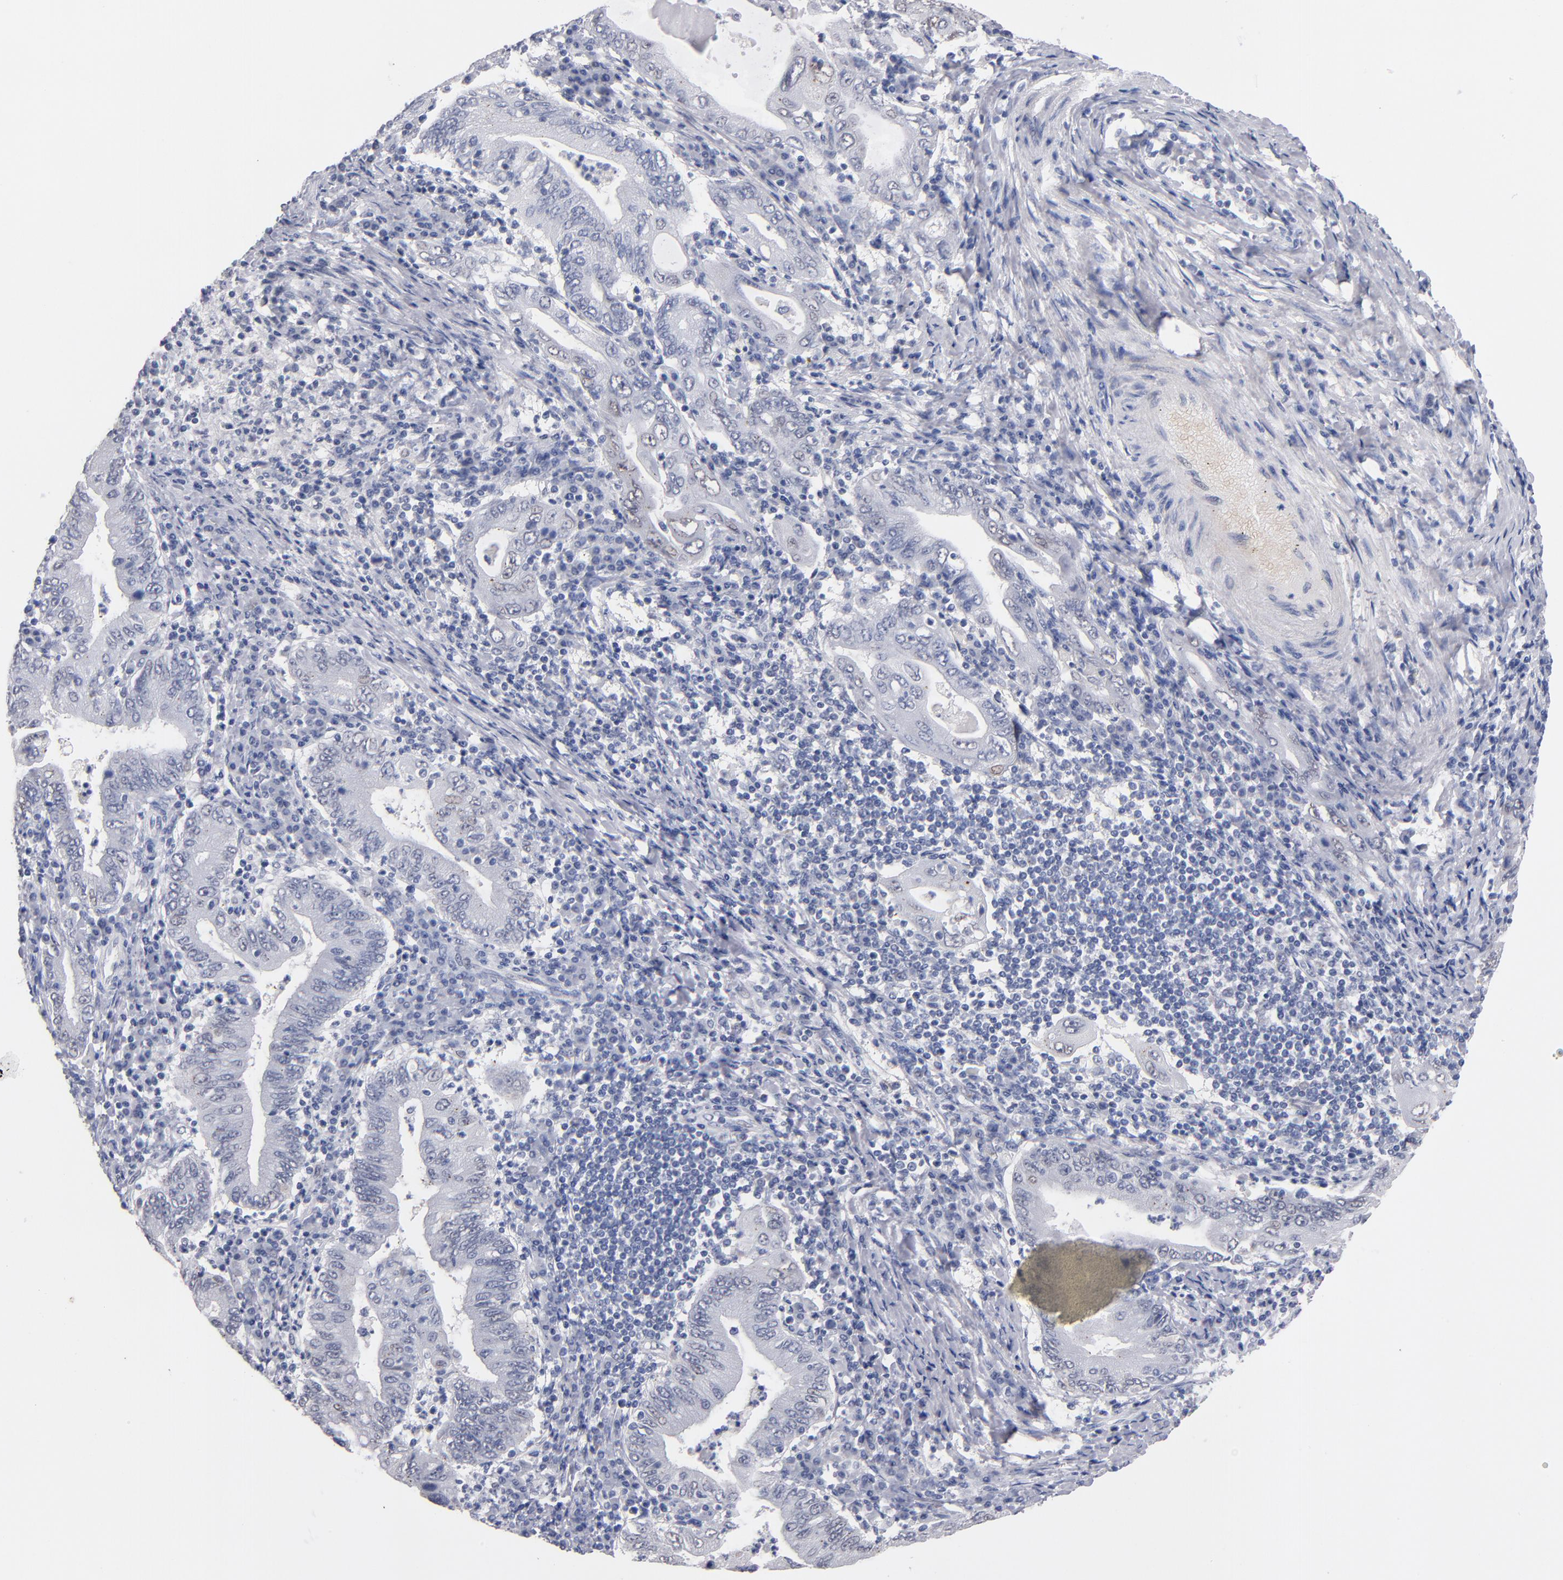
{"staining": {"intensity": "weak", "quantity": "<25%", "location": "cytoplasmic/membranous,nuclear"}, "tissue": "stomach cancer", "cell_type": "Tumor cells", "image_type": "cancer", "snomed": [{"axis": "morphology", "description": "Normal tissue, NOS"}, {"axis": "morphology", "description": "Adenocarcinoma, NOS"}, {"axis": "topography", "description": "Esophagus"}, {"axis": "topography", "description": "Stomach, upper"}, {"axis": "topography", "description": "Peripheral nerve tissue"}], "caption": "Tumor cells are negative for brown protein staining in adenocarcinoma (stomach).", "gene": "MN1", "patient": {"sex": "male", "age": 62}}